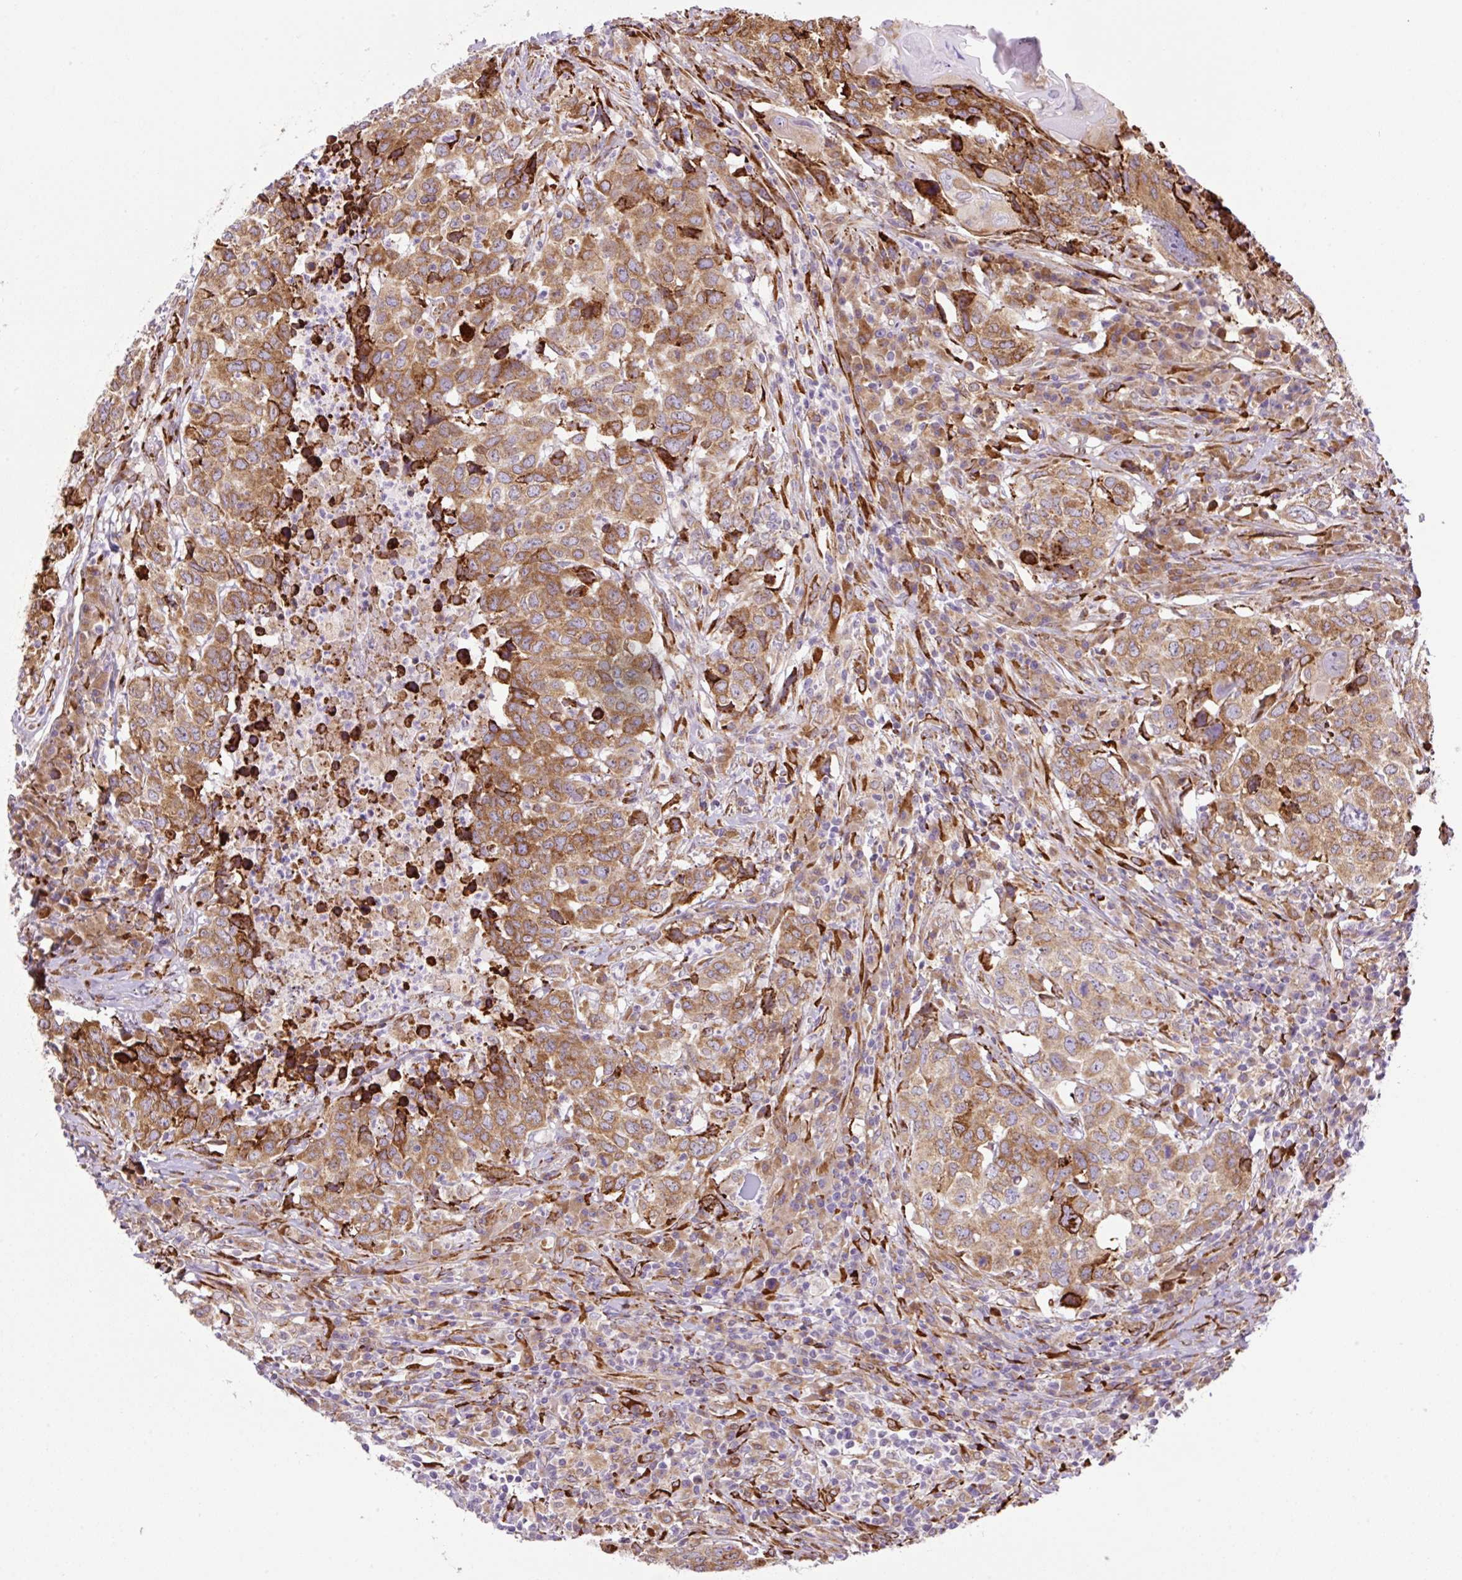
{"staining": {"intensity": "moderate", "quantity": ">75%", "location": "cytoplasmic/membranous"}, "tissue": "head and neck cancer", "cell_type": "Tumor cells", "image_type": "cancer", "snomed": [{"axis": "morphology", "description": "Normal tissue, NOS"}, {"axis": "morphology", "description": "Squamous cell carcinoma, NOS"}, {"axis": "topography", "description": "Skeletal muscle"}, {"axis": "topography", "description": "Vascular tissue"}, {"axis": "topography", "description": "Peripheral nerve tissue"}, {"axis": "topography", "description": "Head-Neck"}], "caption": "Head and neck cancer stained with a protein marker exhibits moderate staining in tumor cells.", "gene": "RAB30", "patient": {"sex": "male", "age": 66}}